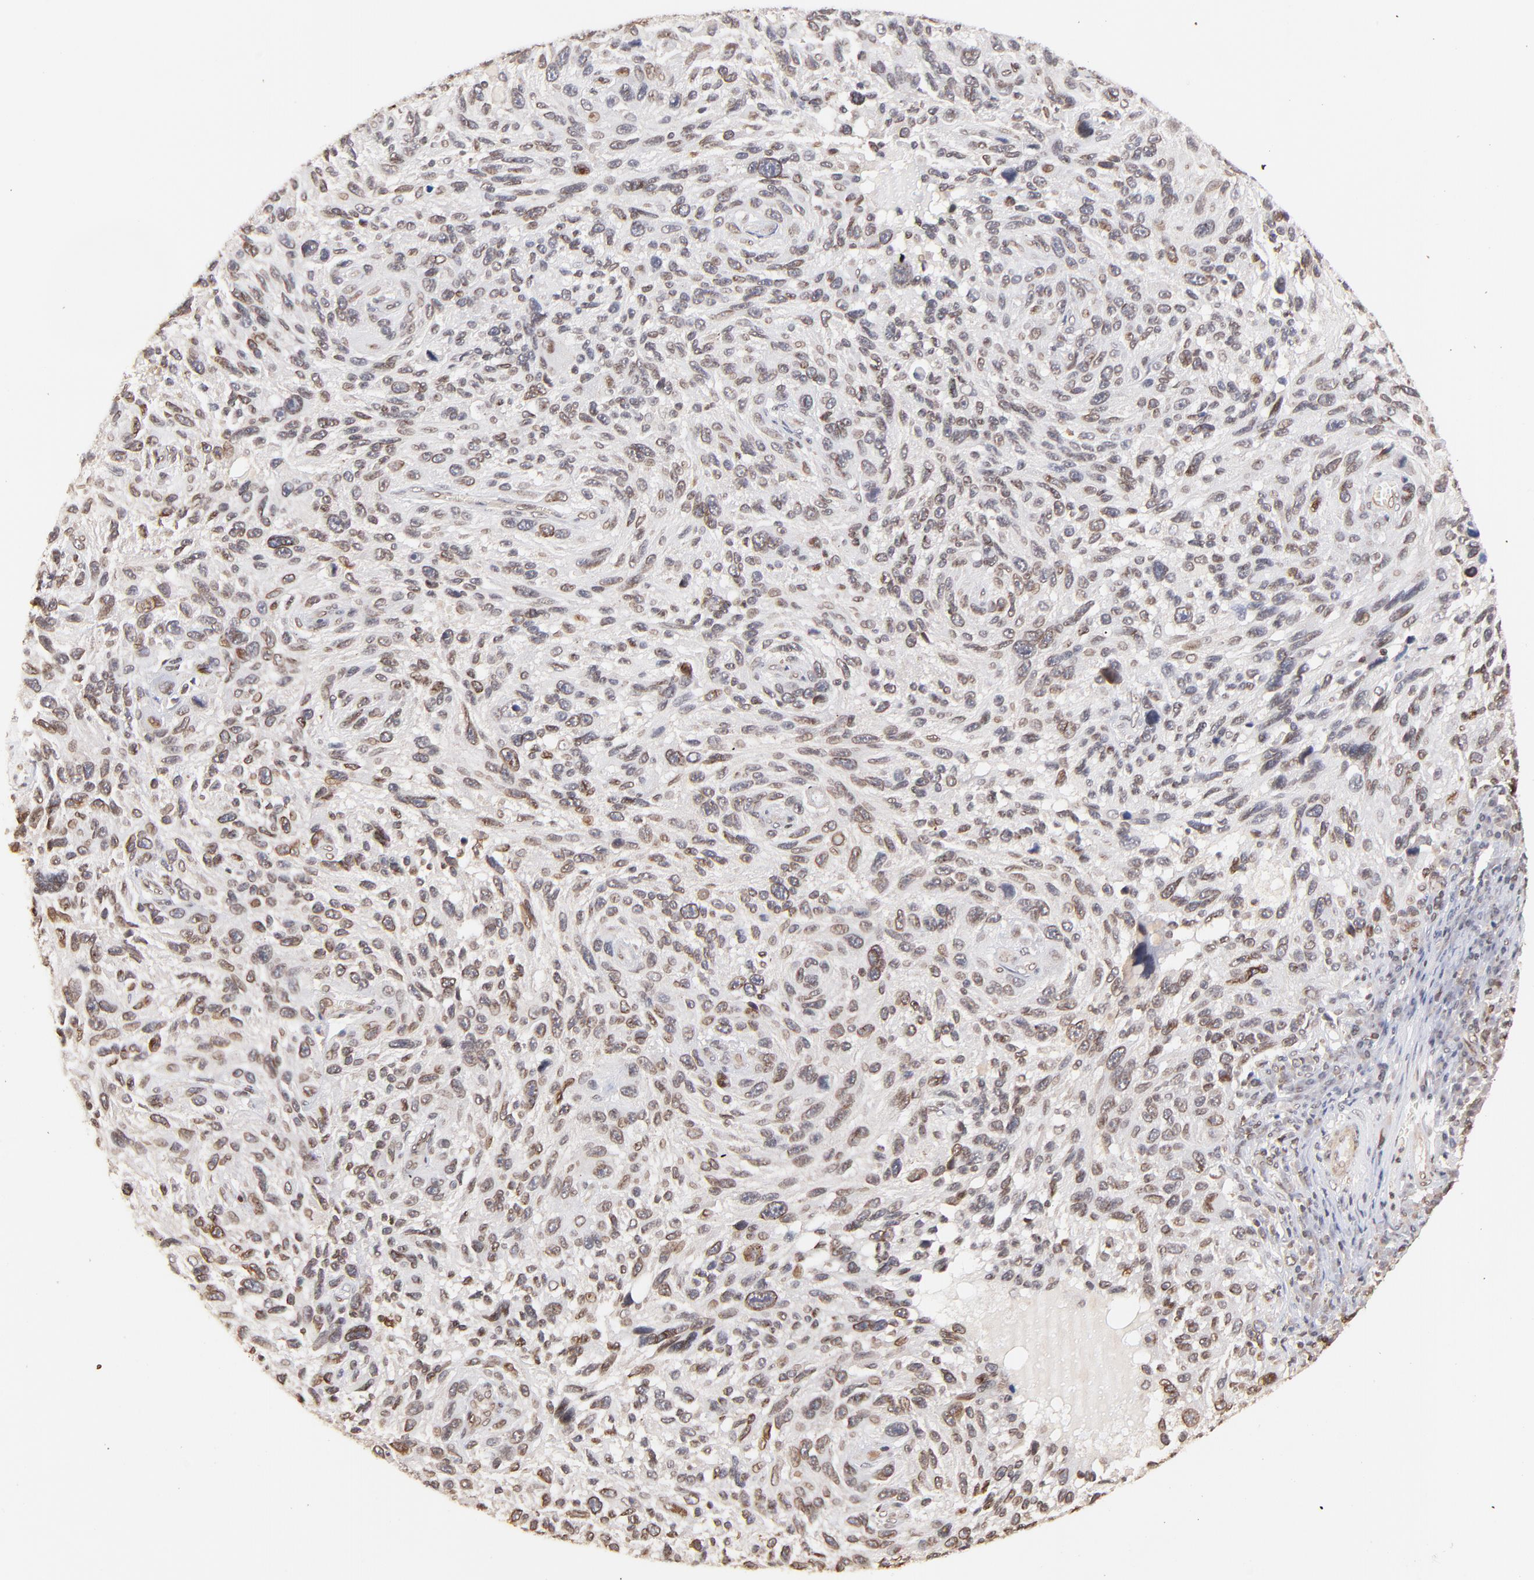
{"staining": {"intensity": "weak", "quantity": "25%-75%", "location": "cytoplasmic/membranous,nuclear"}, "tissue": "melanoma", "cell_type": "Tumor cells", "image_type": "cancer", "snomed": [{"axis": "morphology", "description": "Malignant melanoma, NOS"}, {"axis": "topography", "description": "Skin"}], "caption": "Weak cytoplasmic/membranous and nuclear expression for a protein is present in about 25%-75% of tumor cells of melanoma using IHC.", "gene": "ZFP92", "patient": {"sex": "male", "age": 53}}